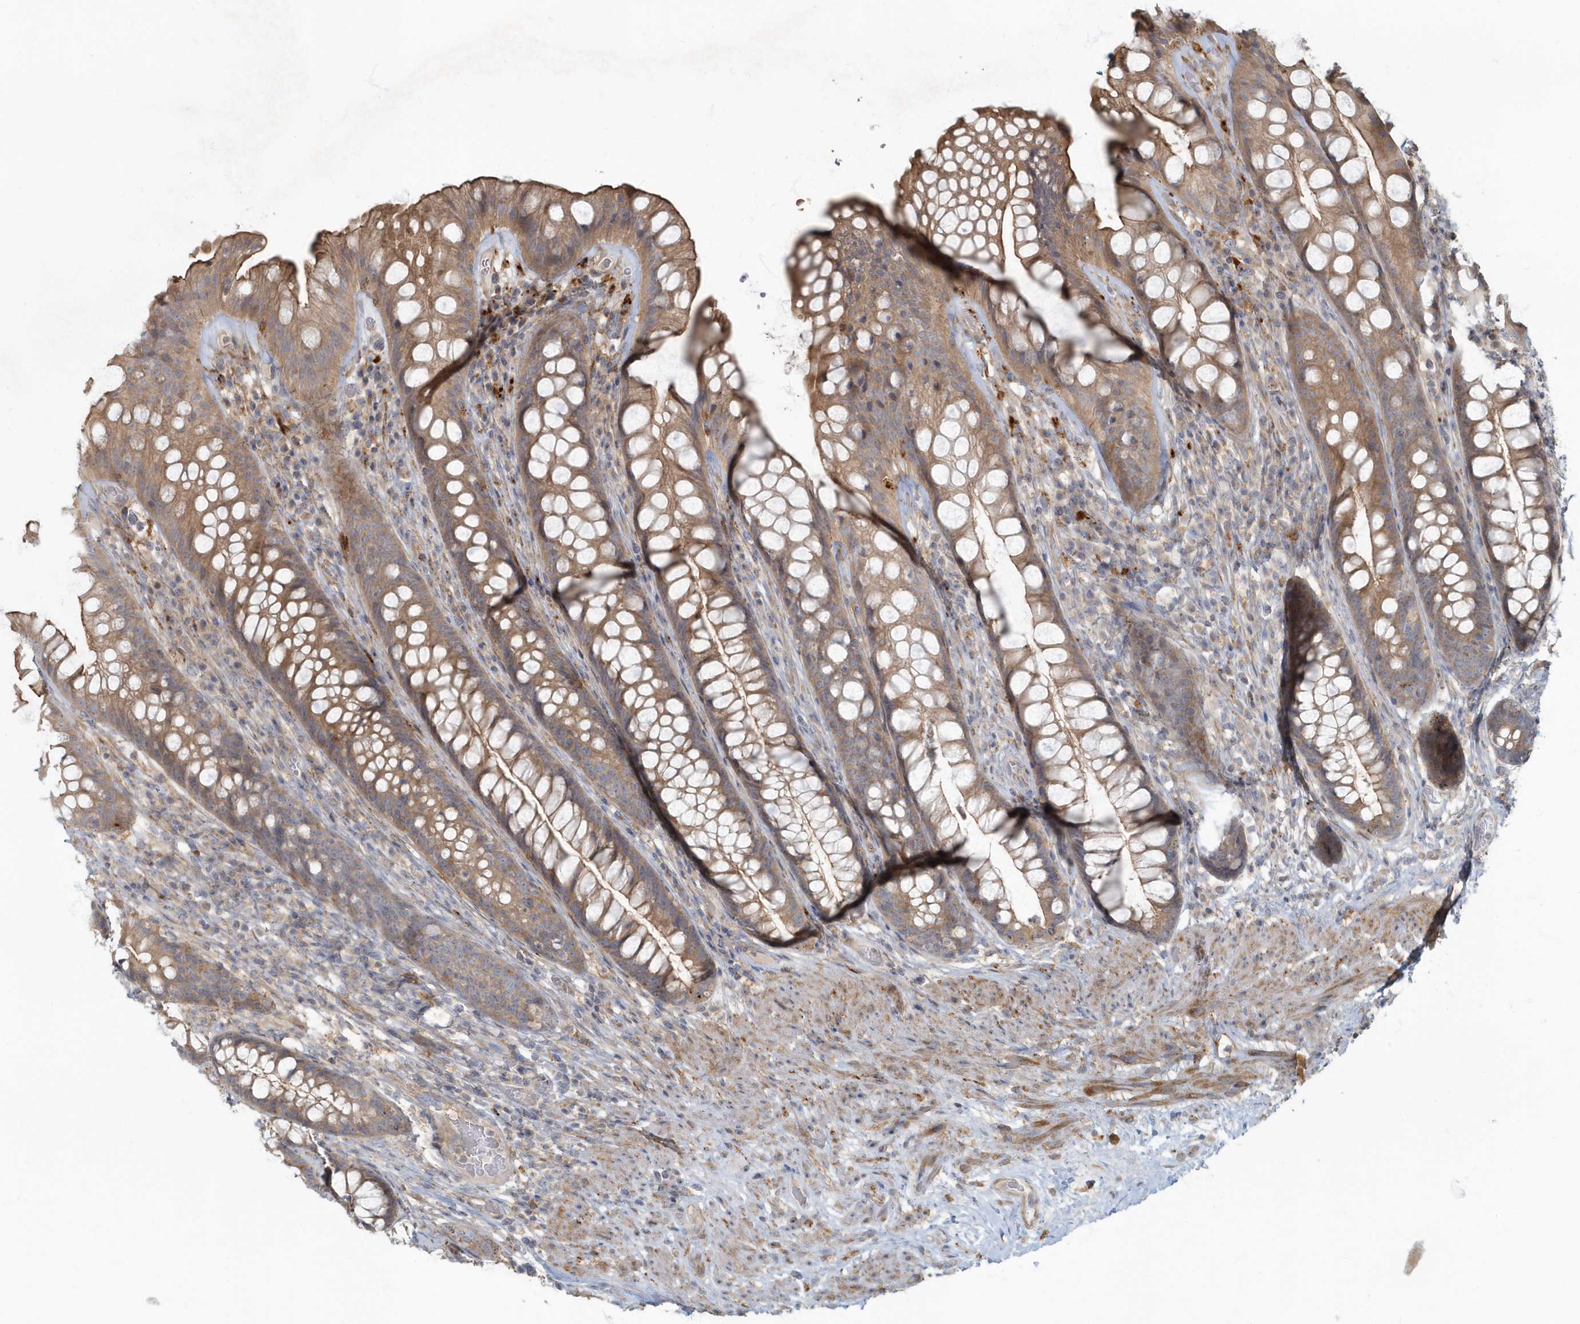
{"staining": {"intensity": "moderate", "quantity": ">75%", "location": "cytoplasmic/membranous"}, "tissue": "rectum", "cell_type": "Glandular cells", "image_type": "normal", "snomed": [{"axis": "morphology", "description": "Normal tissue, NOS"}, {"axis": "topography", "description": "Rectum"}], "caption": "Immunohistochemical staining of benign human rectum displays moderate cytoplasmic/membranous protein staining in about >75% of glandular cells.", "gene": "ARHGEF38", "patient": {"sex": "male", "age": 74}}